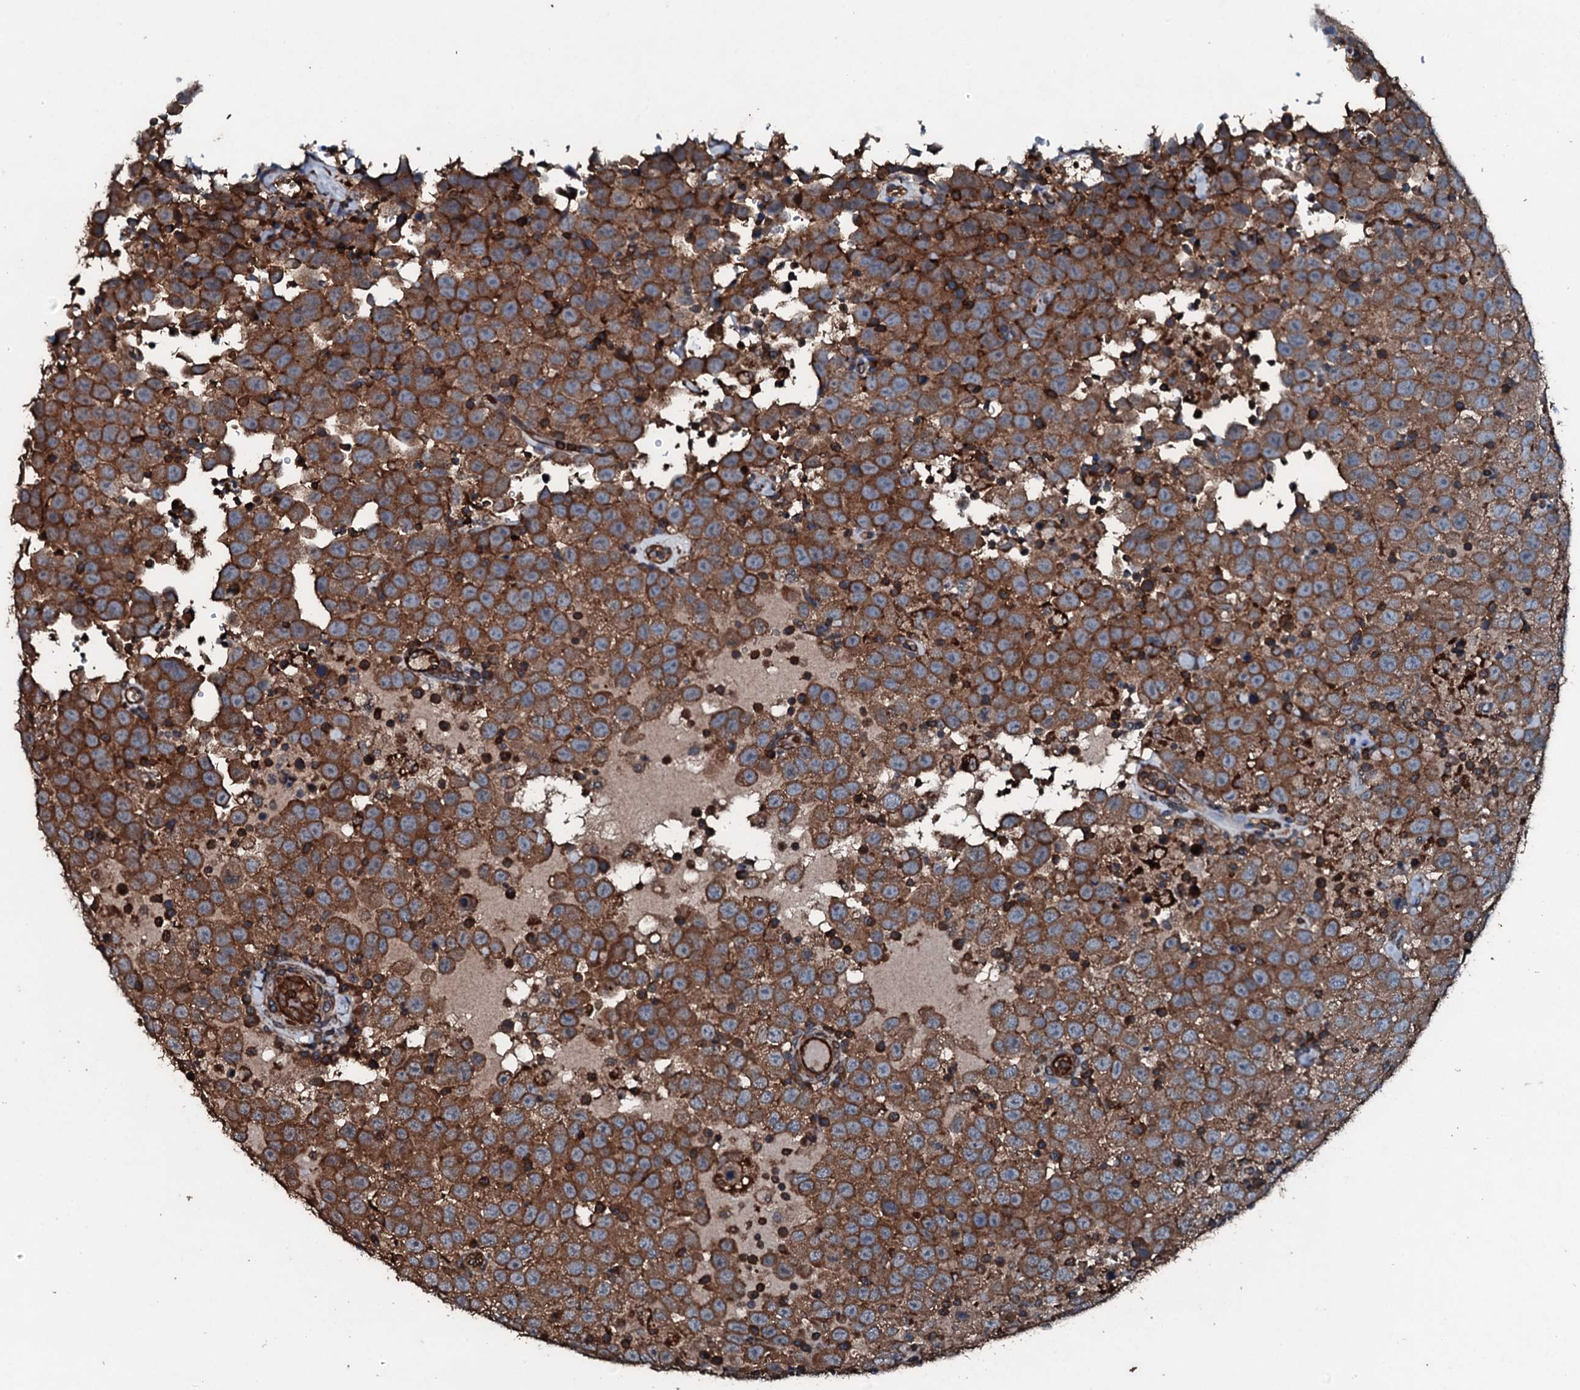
{"staining": {"intensity": "strong", "quantity": ">75%", "location": "cytoplasmic/membranous"}, "tissue": "testis cancer", "cell_type": "Tumor cells", "image_type": "cancer", "snomed": [{"axis": "morphology", "description": "Seminoma, NOS"}, {"axis": "topography", "description": "Testis"}], "caption": "Immunohistochemical staining of human testis seminoma displays strong cytoplasmic/membranous protein expression in about >75% of tumor cells. Ihc stains the protein in brown and the nuclei are stained blue.", "gene": "SLC25A38", "patient": {"sex": "male", "age": 41}}